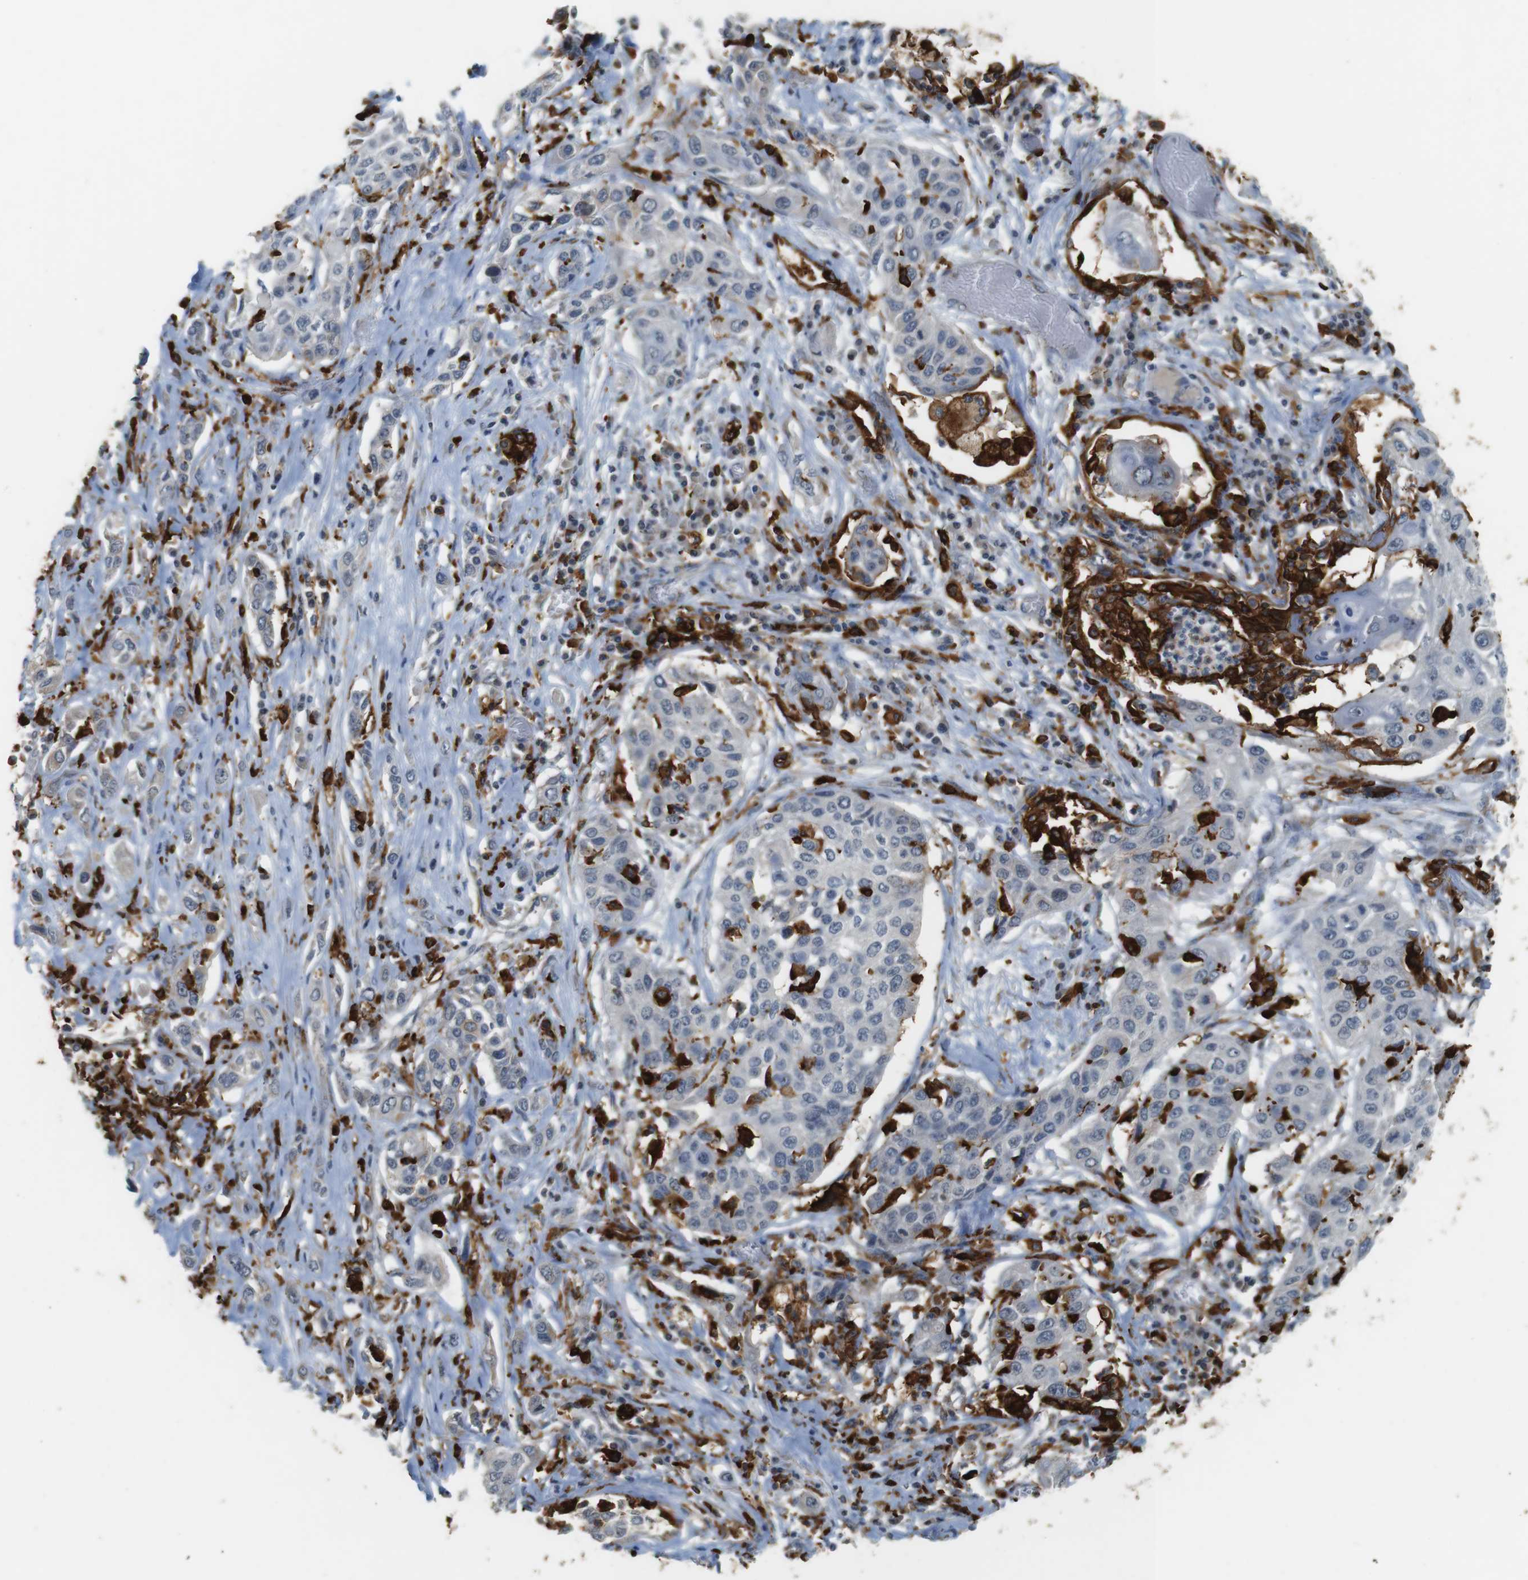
{"staining": {"intensity": "negative", "quantity": "none", "location": "none"}, "tissue": "lung cancer", "cell_type": "Tumor cells", "image_type": "cancer", "snomed": [{"axis": "morphology", "description": "Squamous cell carcinoma, NOS"}, {"axis": "topography", "description": "Lung"}], "caption": "Lung cancer (squamous cell carcinoma) was stained to show a protein in brown. There is no significant expression in tumor cells.", "gene": "HLA-DRA", "patient": {"sex": "male", "age": 71}}